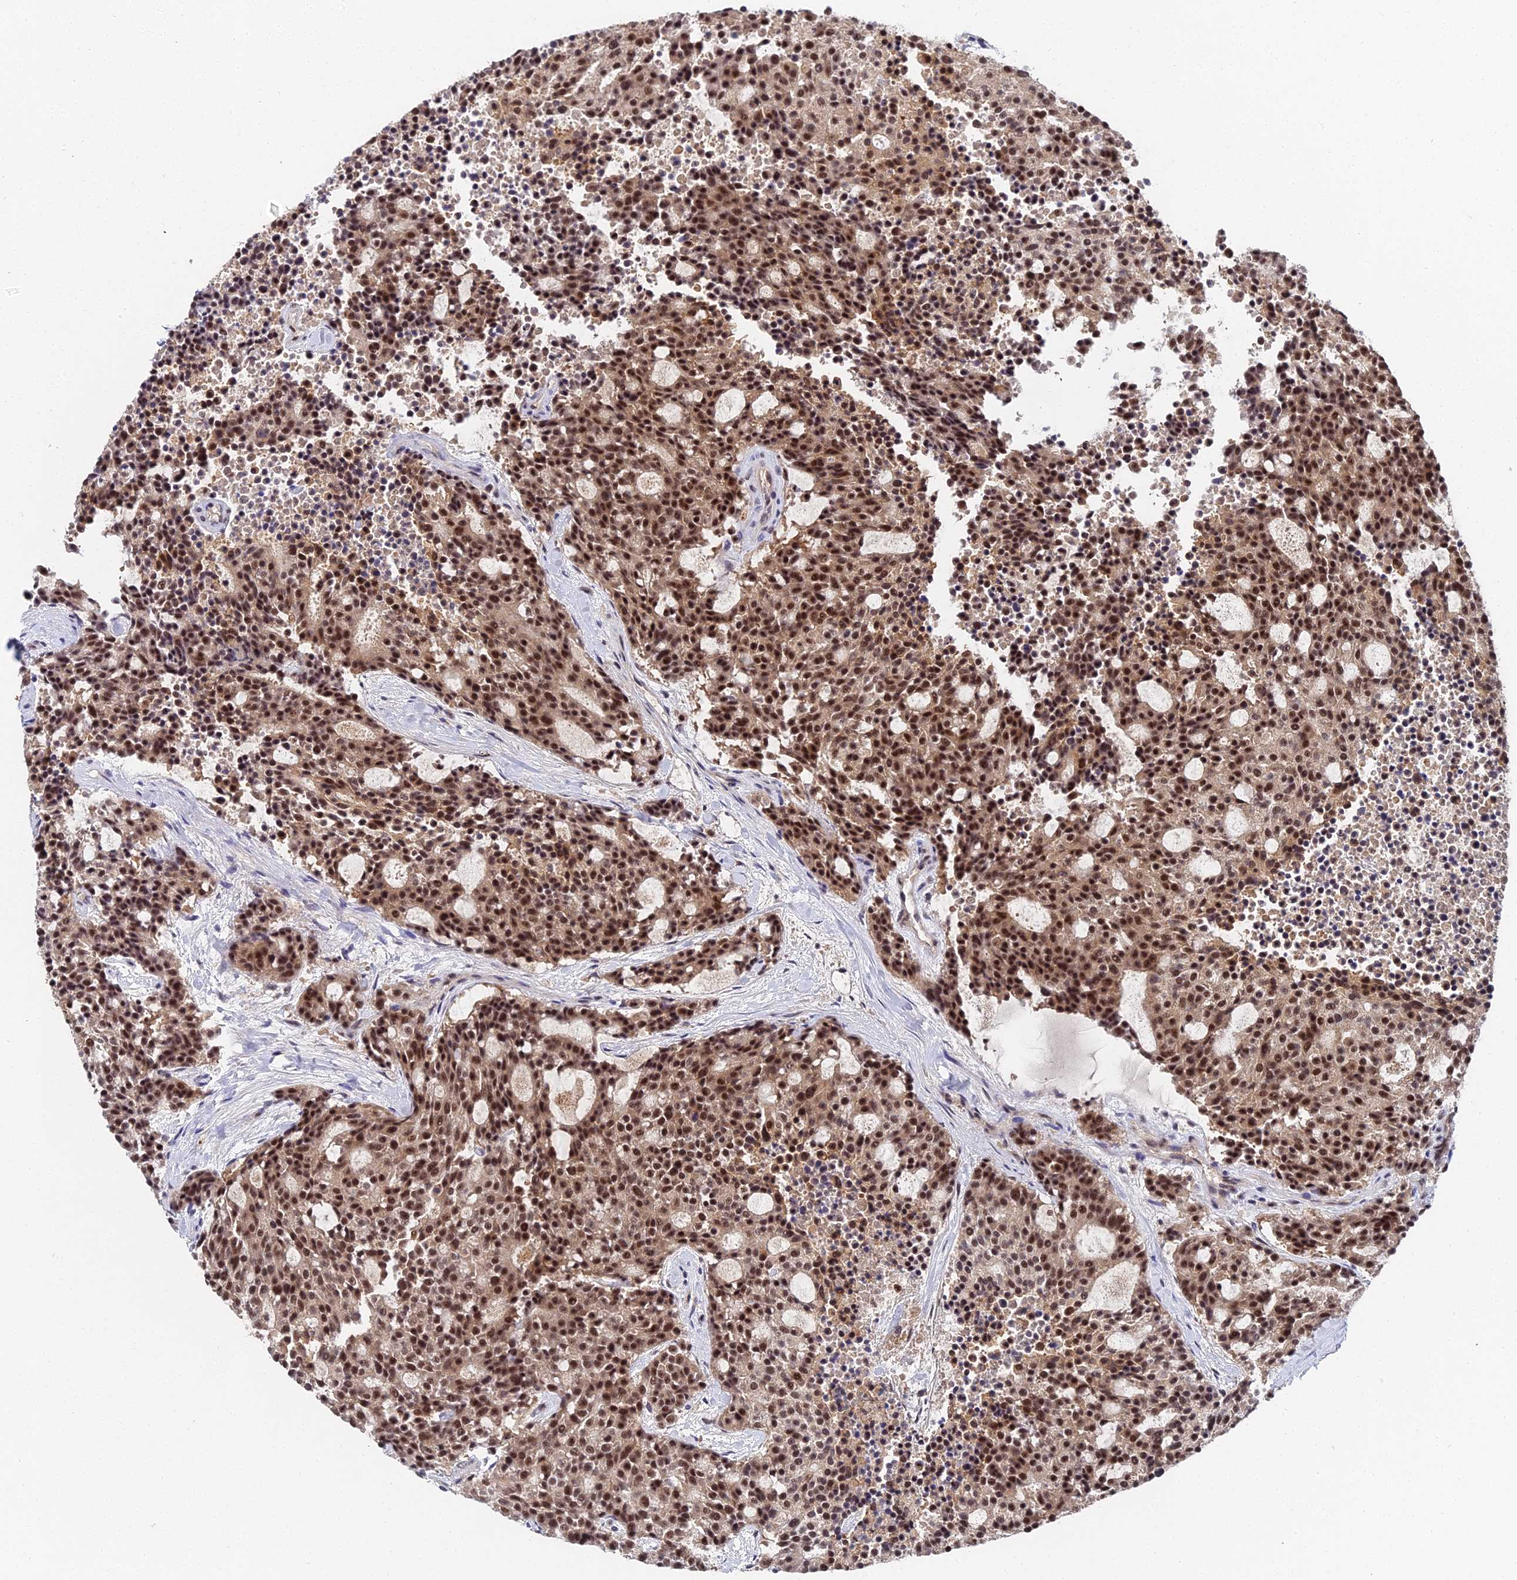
{"staining": {"intensity": "strong", "quantity": ">75%", "location": "cytoplasmic/membranous,nuclear"}, "tissue": "carcinoid", "cell_type": "Tumor cells", "image_type": "cancer", "snomed": [{"axis": "morphology", "description": "Carcinoid, malignant, NOS"}, {"axis": "topography", "description": "Pancreas"}], "caption": "Strong cytoplasmic/membranous and nuclear staining is appreciated in approximately >75% of tumor cells in carcinoid.", "gene": "MAGOHB", "patient": {"sex": "female", "age": 54}}